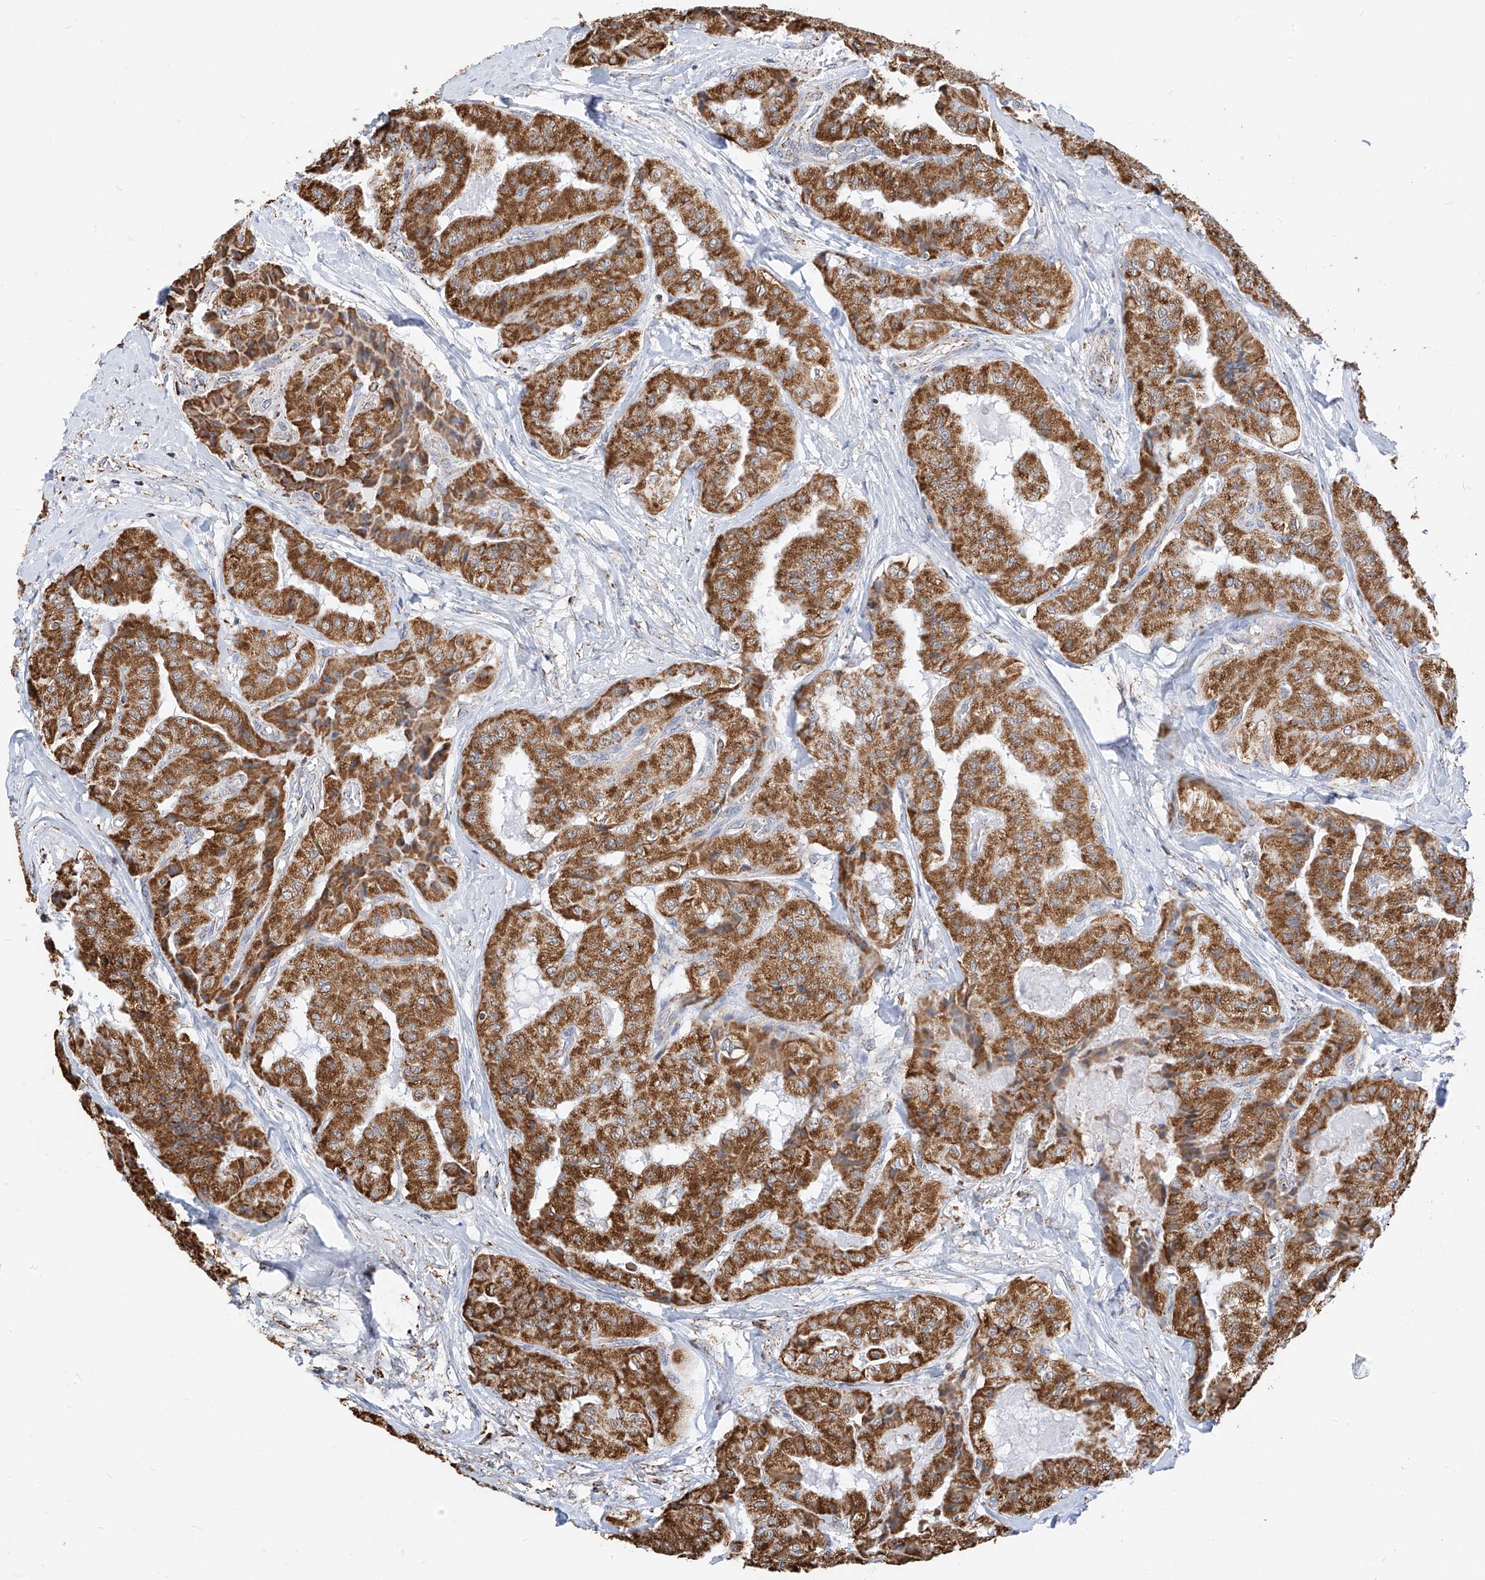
{"staining": {"intensity": "strong", "quantity": ">75%", "location": "cytoplasmic/membranous"}, "tissue": "thyroid cancer", "cell_type": "Tumor cells", "image_type": "cancer", "snomed": [{"axis": "morphology", "description": "Papillary adenocarcinoma, NOS"}, {"axis": "topography", "description": "Thyroid gland"}], "caption": "Thyroid cancer stained for a protein exhibits strong cytoplasmic/membranous positivity in tumor cells.", "gene": "NALCN", "patient": {"sex": "female", "age": 59}}